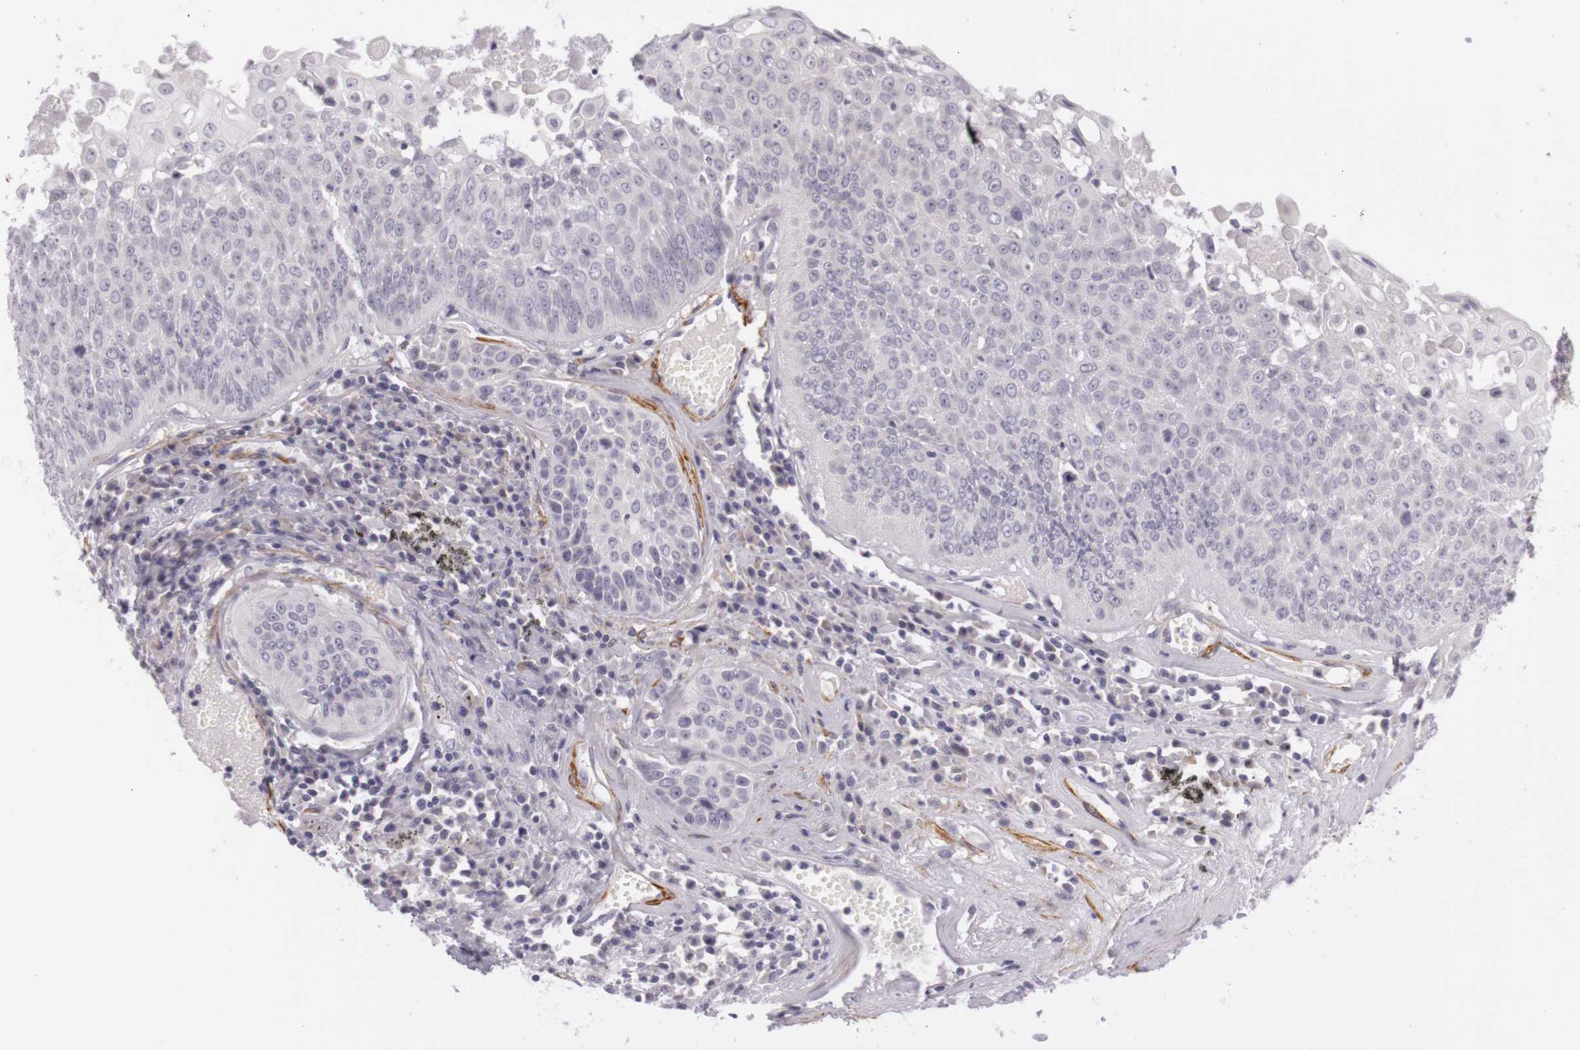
{"staining": {"intensity": "negative", "quantity": "none", "location": "none"}, "tissue": "lung cancer", "cell_type": "Tumor cells", "image_type": "cancer", "snomed": [{"axis": "morphology", "description": "Adenocarcinoma, NOS"}, {"axis": "topography", "description": "Lung"}], "caption": "Tumor cells show no significant protein expression in lung cancer.", "gene": "CNTN2", "patient": {"sex": "male", "age": 60}}